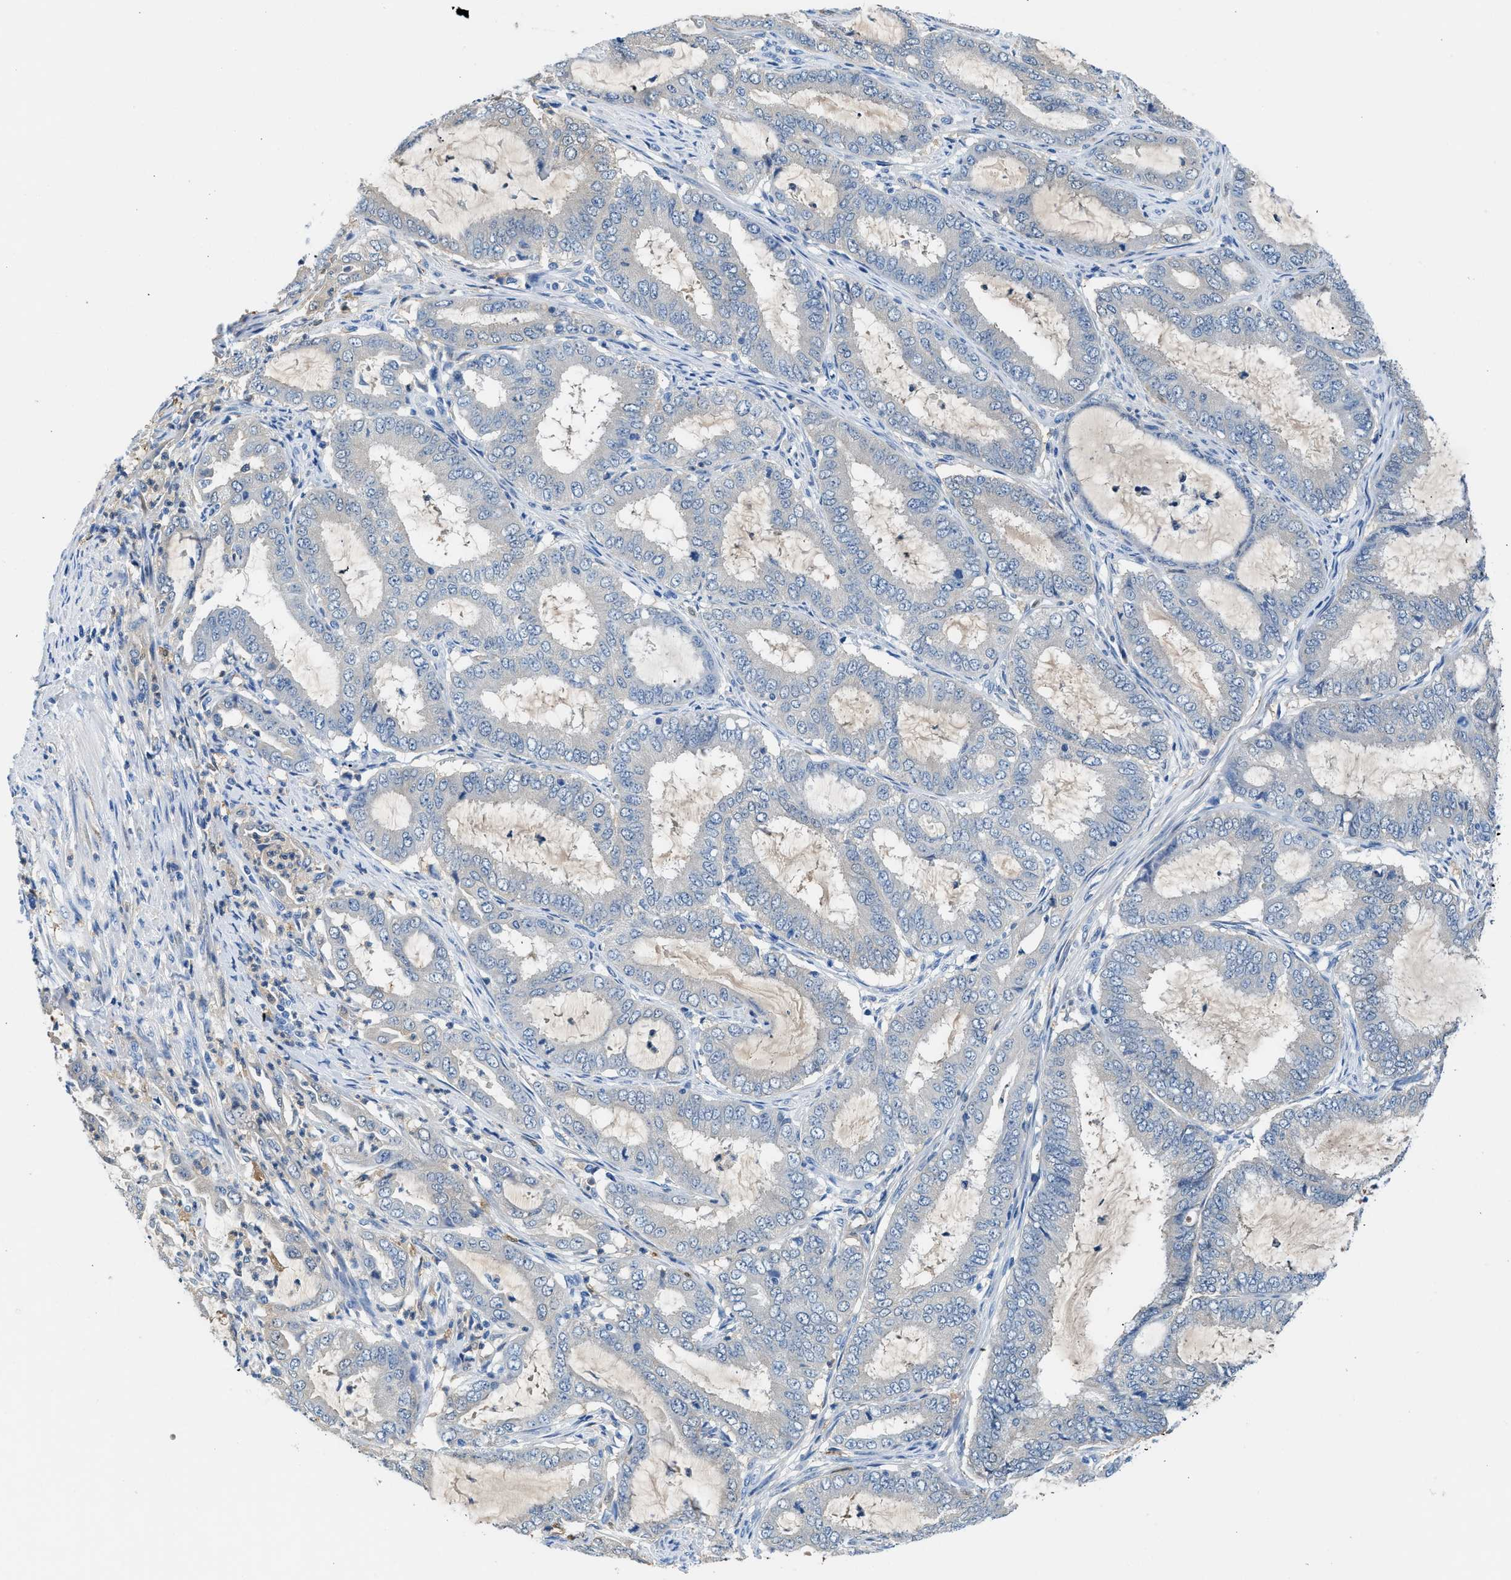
{"staining": {"intensity": "negative", "quantity": "none", "location": "none"}, "tissue": "endometrial cancer", "cell_type": "Tumor cells", "image_type": "cancer", "snomed": [{"axis": "morphology", "description": "Adenocarcinoma, NOS"}, {"axis": "topography", "description": "Endometrium"}], "caption": "Endometrial cancer was stained to show a protein in brown. There is no significant positivity in tumor cells.", "gene": "FADS6", "patient": {"sex": "female", "age": 70}}